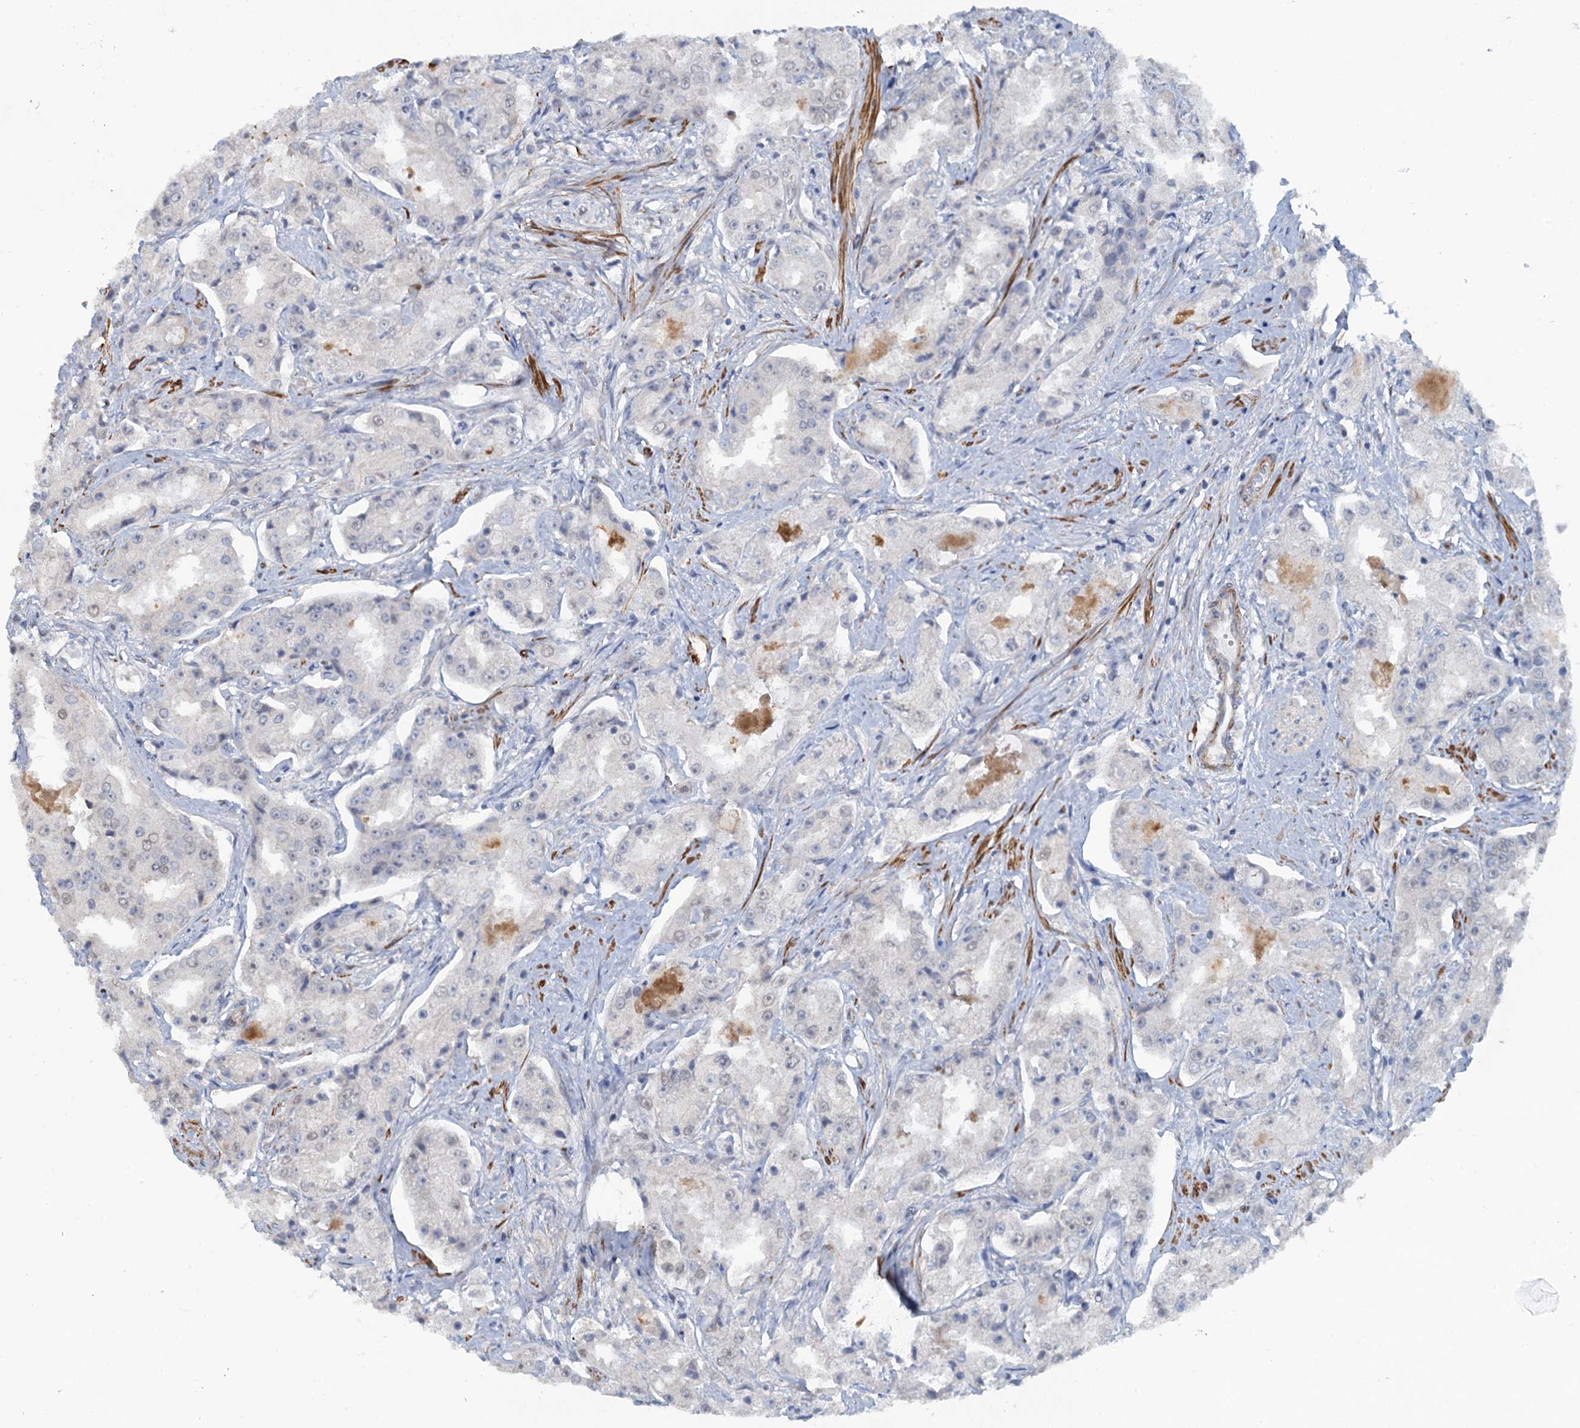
{"staining": {"intensity": "negative", "quantity": "none", "location": "none"}, "tissue": "prostate cancer", "cell_type": "Tumor cells", "image_type": "cancer", "snomed": [{"axis": "morphology", "description": "Adenocarcinoma, High grade"}, {"axis": "topography", "description": "Prostate"}], "caption": "A high-resolution histopathology image shows immunohistochemistry (IHC) staining of prostate cancer (high-grade adenocarcinoma), which demonstrates no significant positivity in tumor cells.", "gene": "MYO16", "patient": {"sex": "male", "age": 73}}